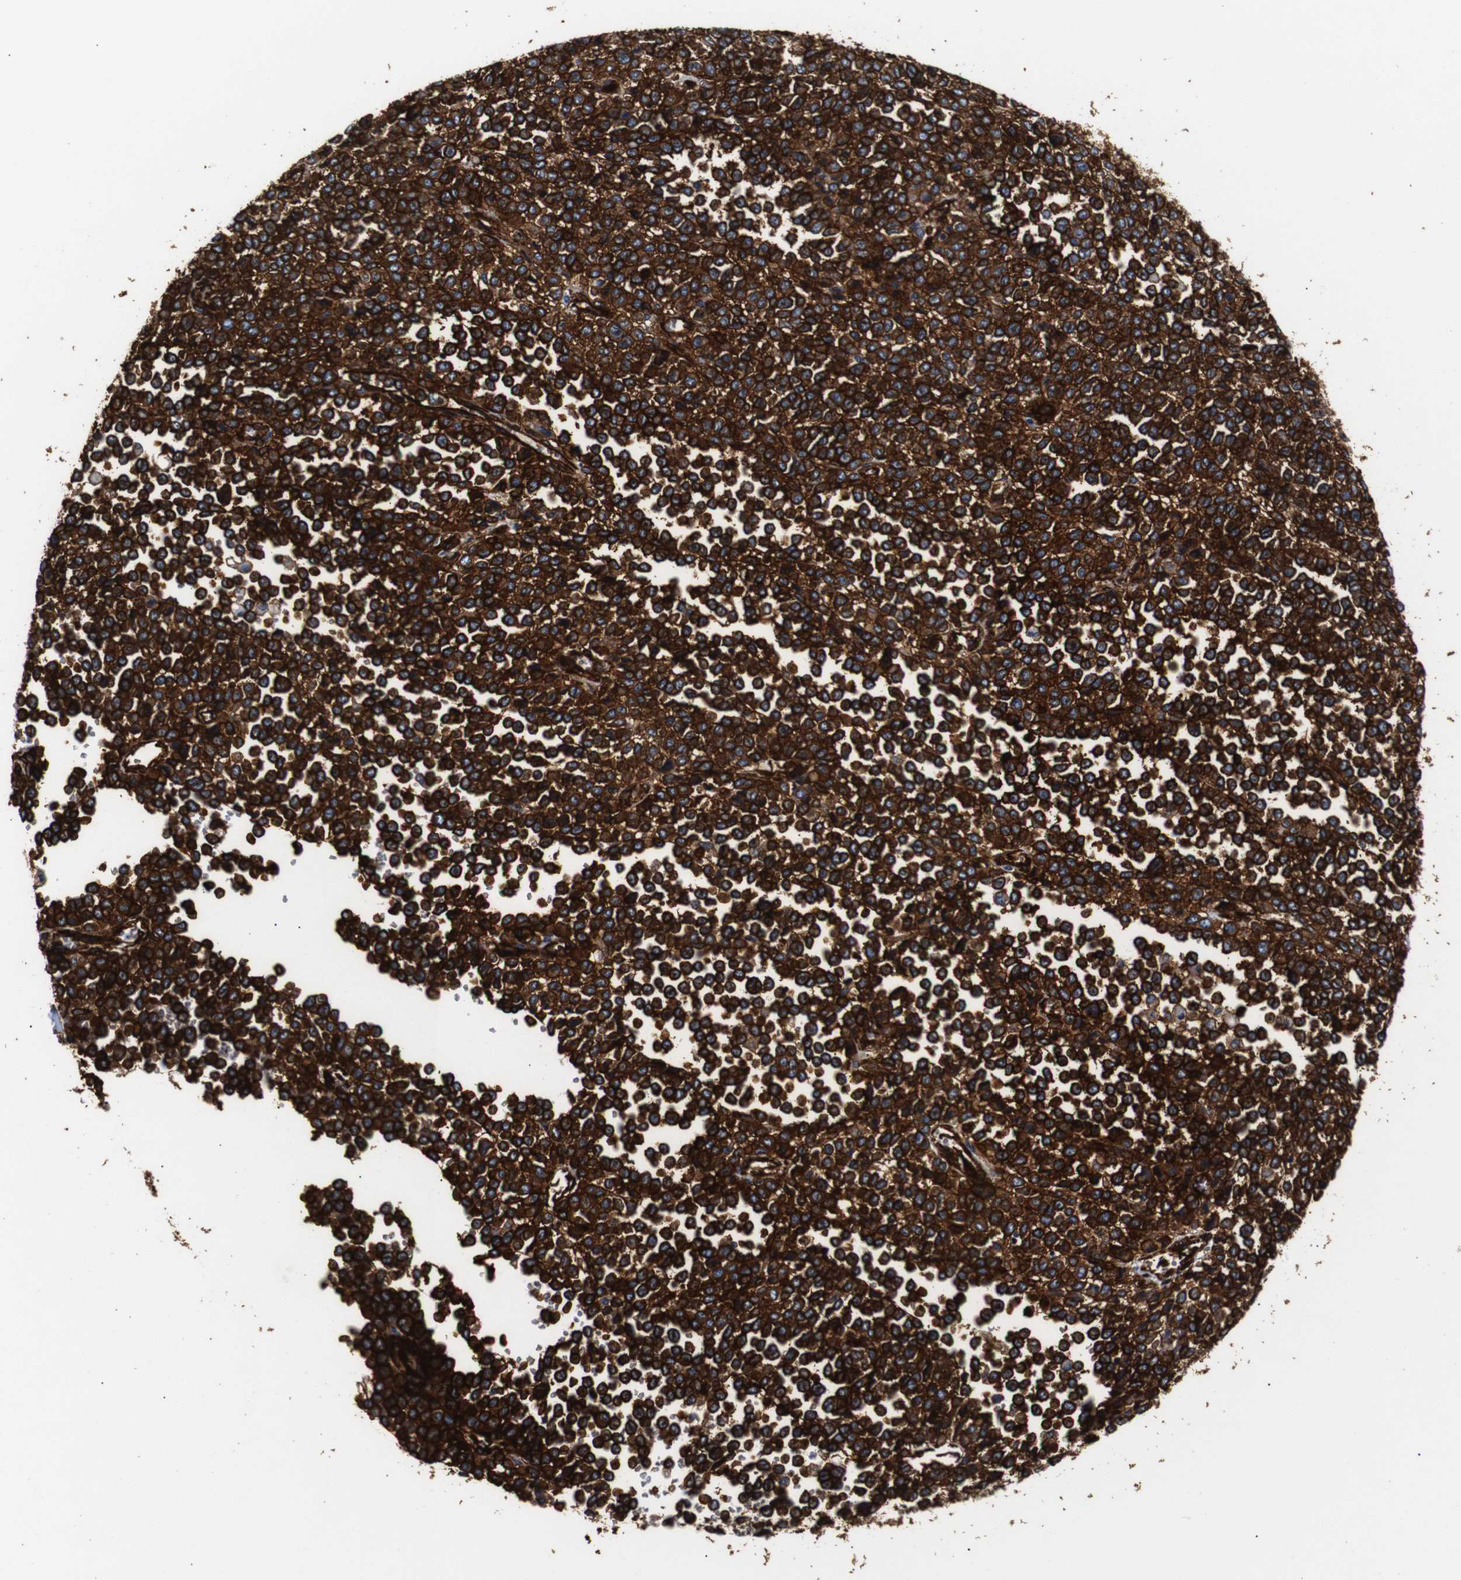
{"staining": {"intensity": "strong", "quantity": ">75%", "location": "cytoplasmic/membranous"}, "tissue": "melanoma", "cell_type": "Tumor cells", "image_type": "cancer", "snomed": [{"axis": "morphology", "description": "Malignant melanoma, Metastatic site"}, {"axis": "topography", "description": "Pancreas"}], "caption": "Protein staining by immunohistochemistry displays strong cytoplasmic/membranous positivity in about >75% of tumor cells in malignant melanoma (metastatic site). (IHC, brightfield microscopy, high magnification).", "gene": "CAV2", "patient": {"sex": "female", "age": 30}}